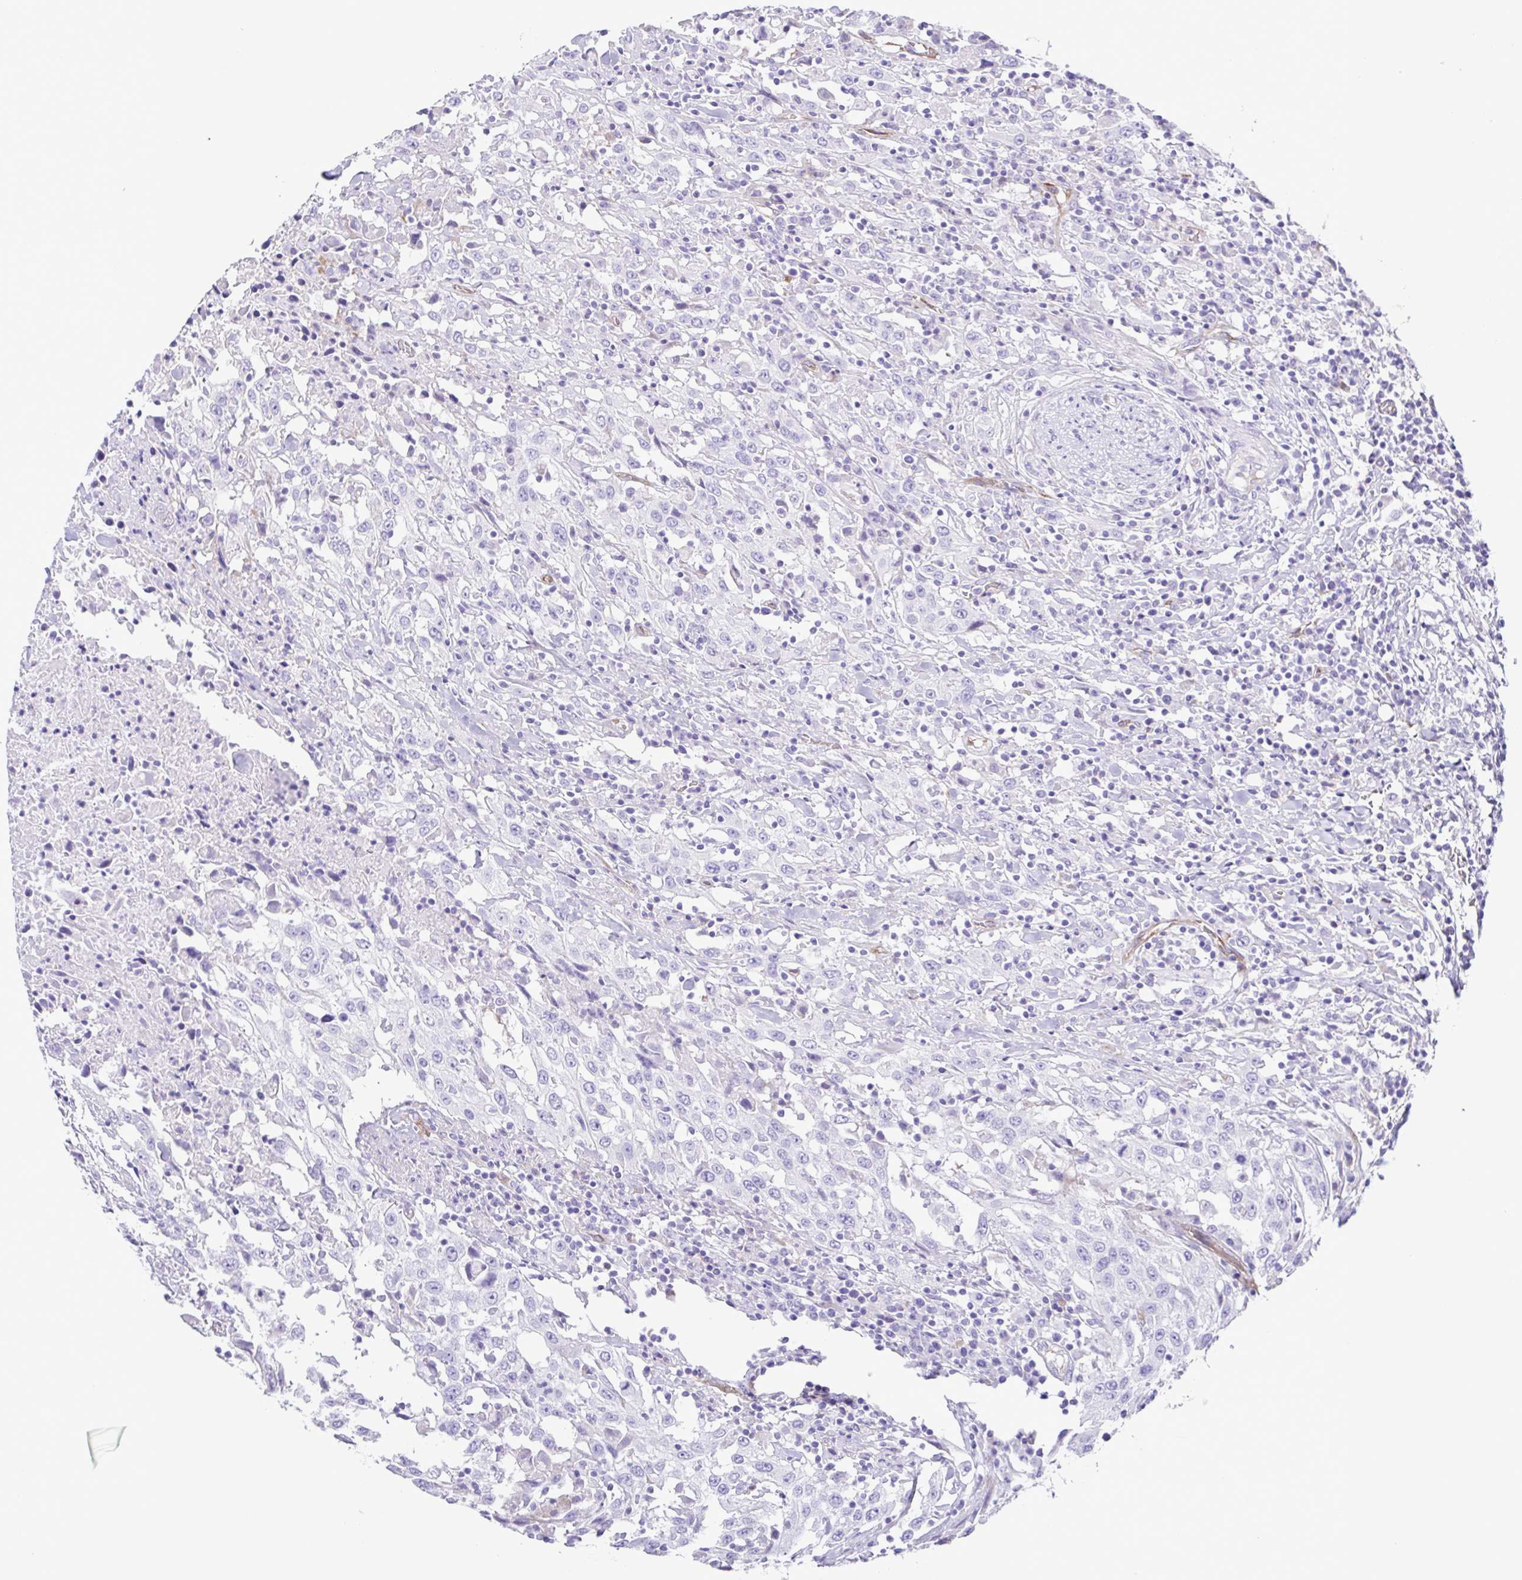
{"staining": {"intensity": "negative", "quantity": "none", "location": "none"}, "tissue": "urothelial cancer", "cell_type": "Tumor cells", "image_type": "cancer", "snomed": [{"axis": "morphology", "description": "Urothelial carcinoma, High grade"}, {"axis": "topography", "description": "Urinary bladder"}], "caption": "Tumor cells are negative for protein expression in human urothelial cancer. (Stains: DAB immunohistochemistry (IHC) with hematoxylin counter stain, Microscopy: brightfield microscopy at high magnification).", "gene": "FLT1", "patient": {"sex": "male", "age": 61}}